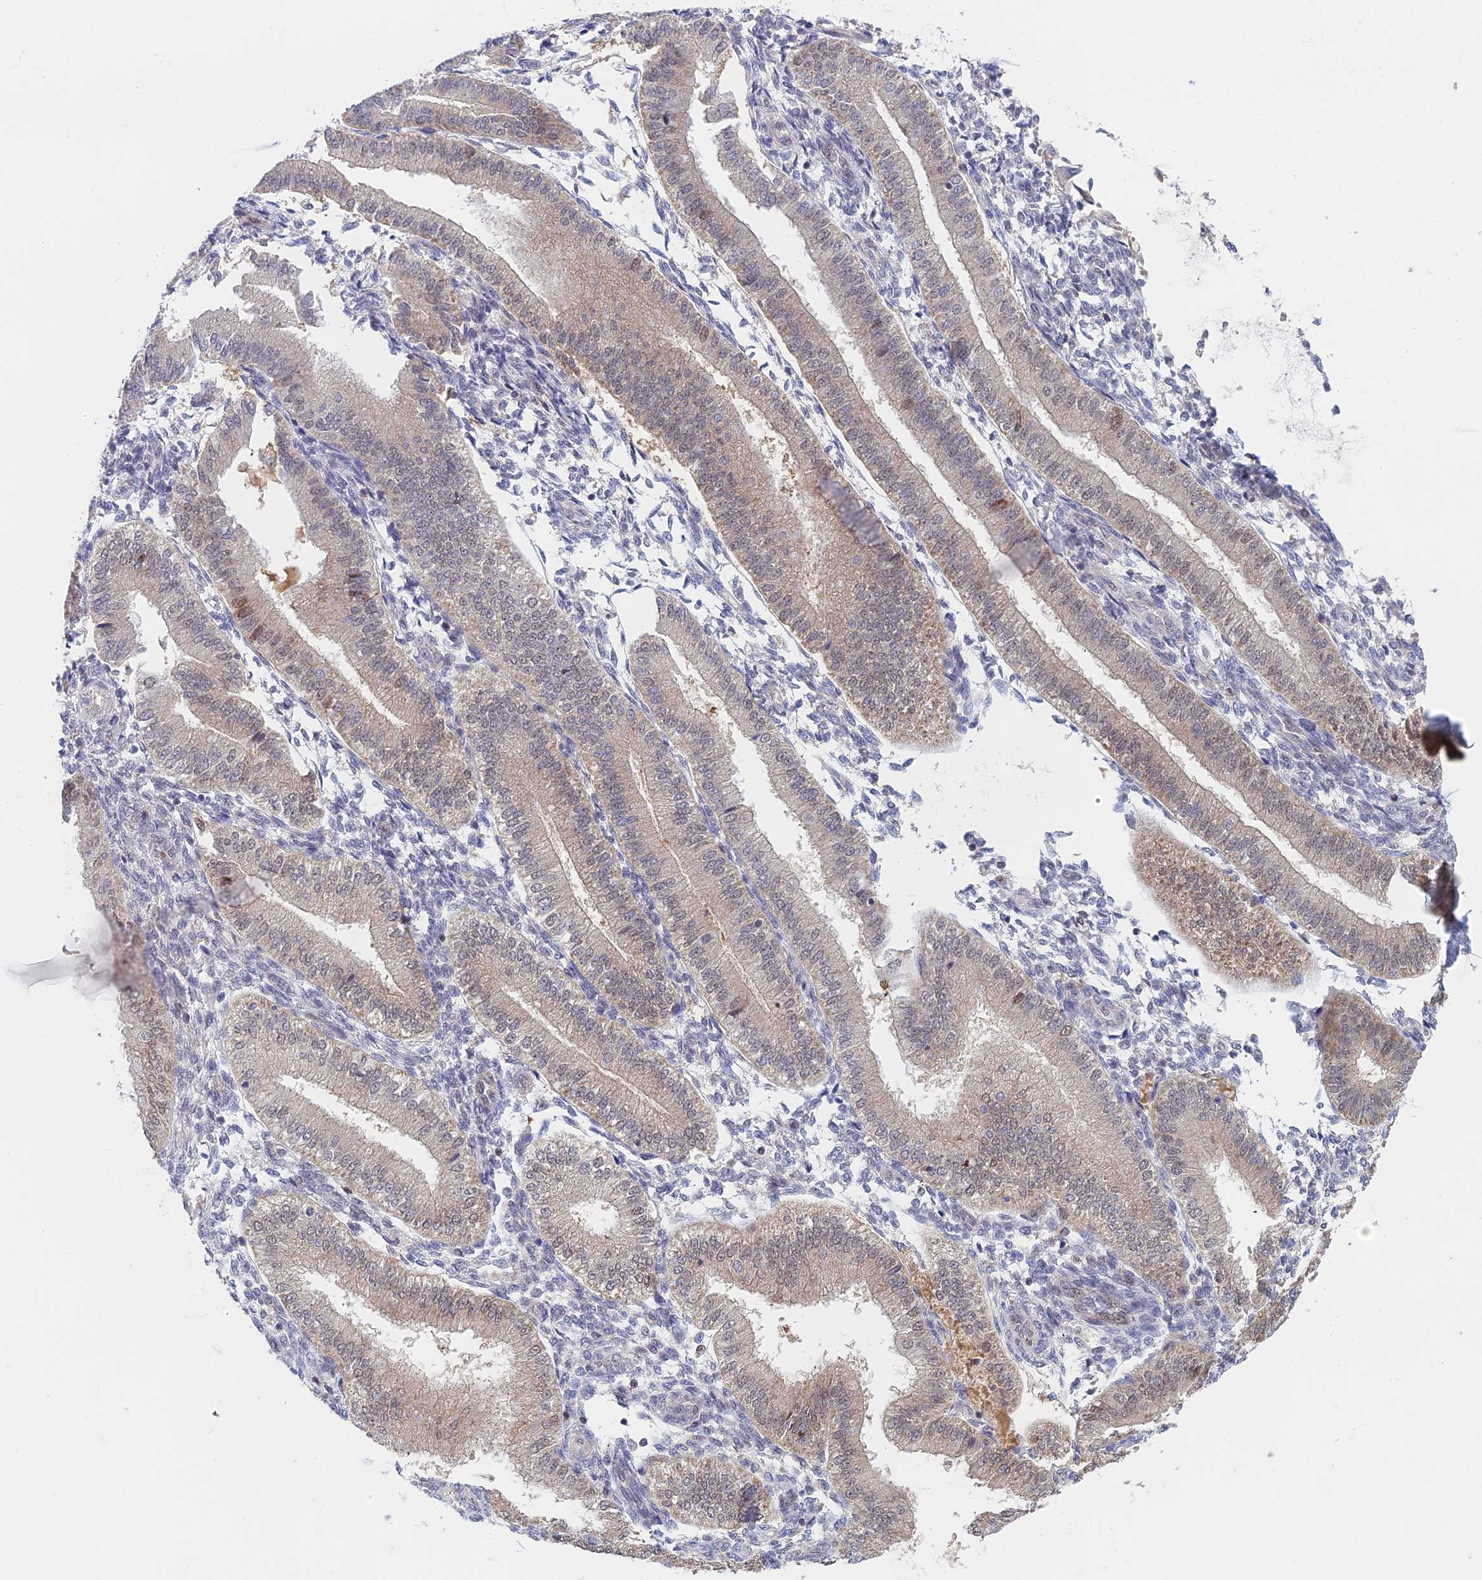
{"staining": {"intensity": "negative", "quantity": "none", "location": "none"}, "tissue": "endometrium", "cell_type": "Cells in endometrial stroma", "image_type": "normal", "snomed": [{"axis": "morphology", "description": "Normal tissue, NOS"}, {"axis": "topography", "description": "Endometrium"}], "caption": "Endometrium was stained to show a protein in brown. There is no significant expression in cells in endometrial stroma. (DAB immunohistochemistry, high magnification).", "gene": "MRPL17", "patient": {"sex": "female", "age": 39}}